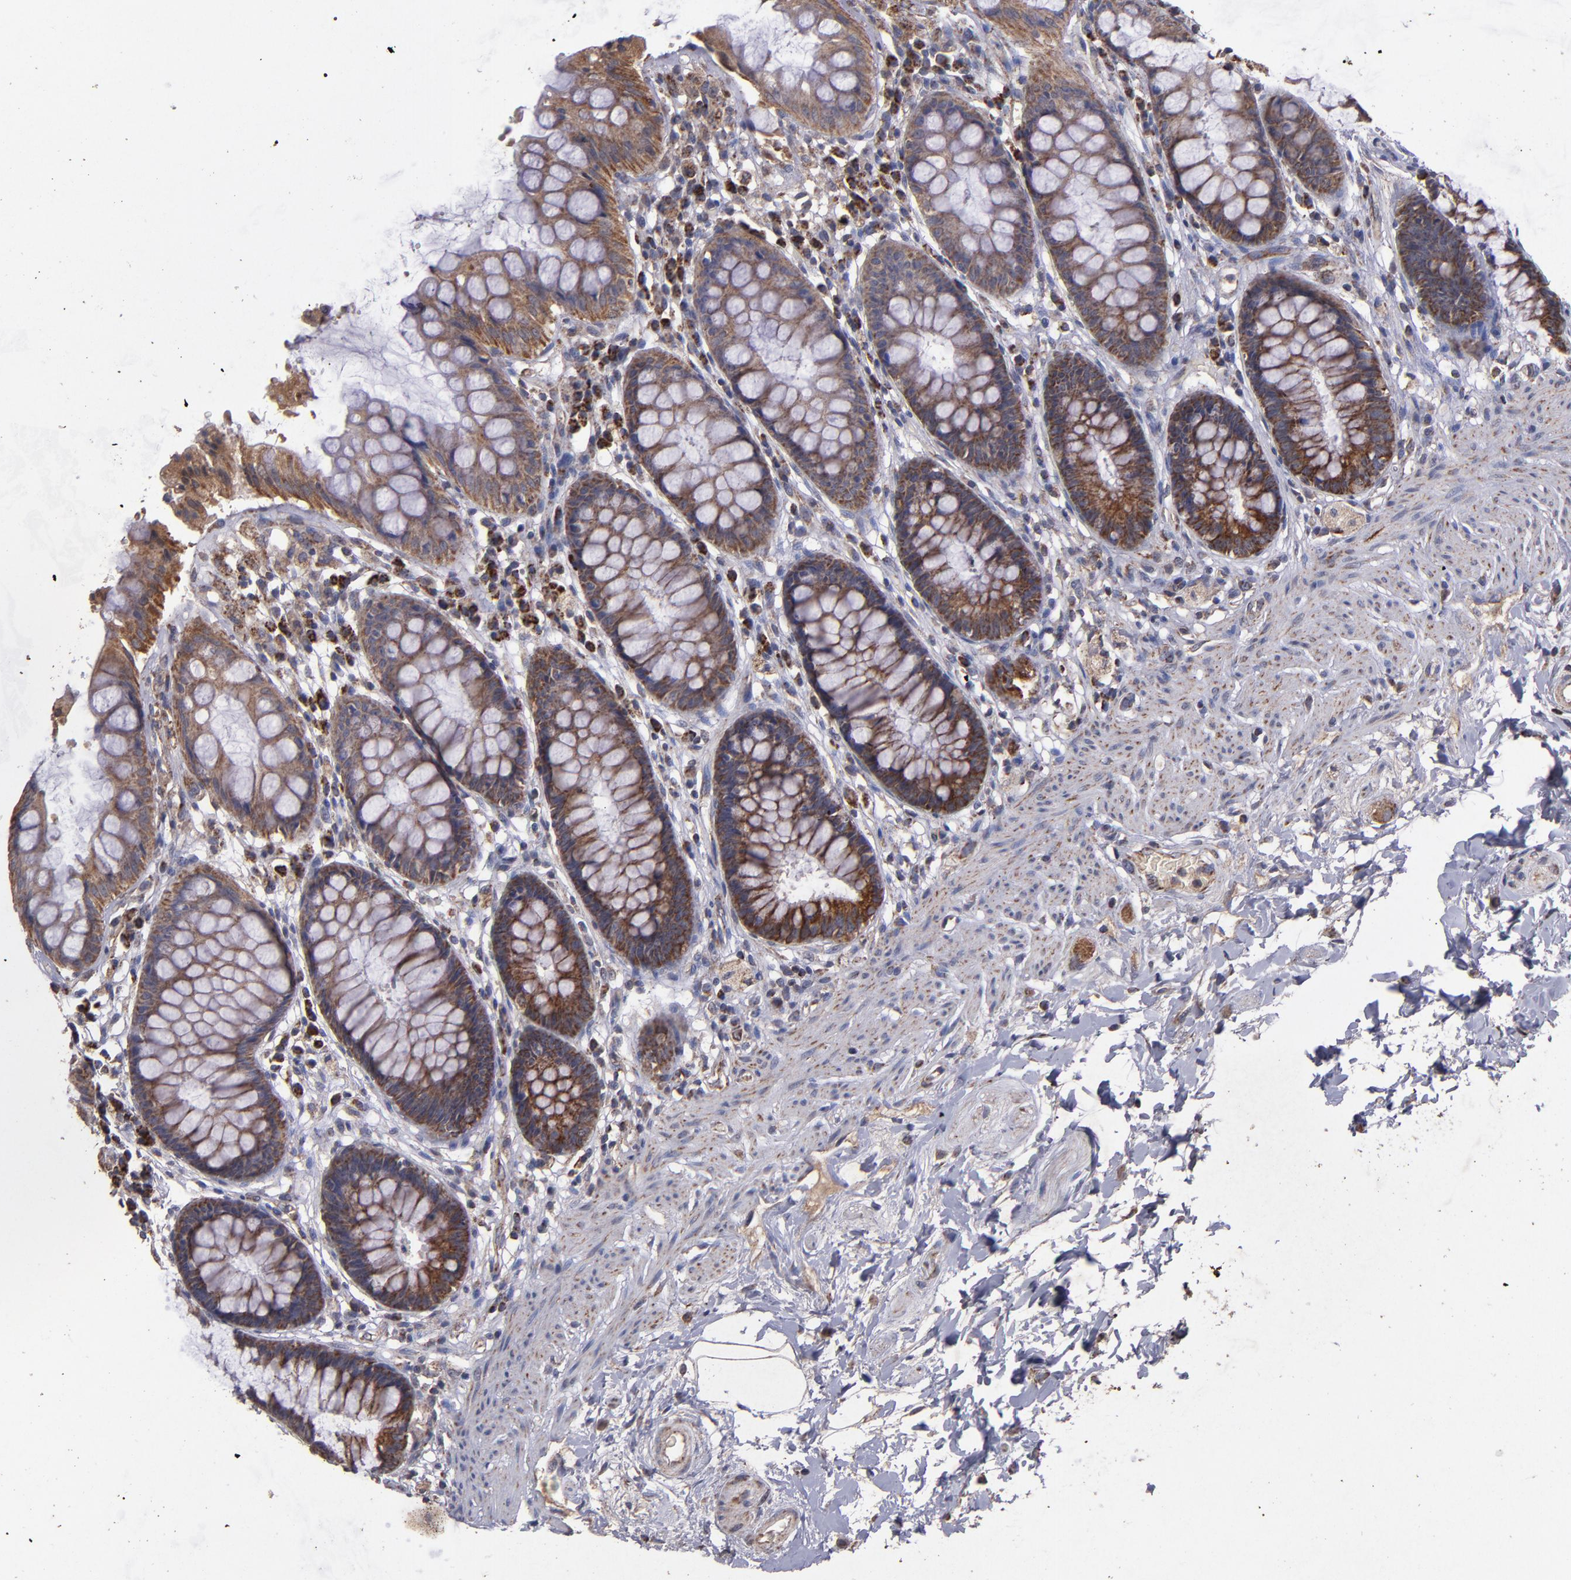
{"staining": {"intensity": "strong", "quantity": ">75%", "location": "cytoplasmic/membranous"}, "tissue": "rectum", "cell_type": "Glandular cells", "image_type": "normal", "snomed": [{"axis": "morphology", "description": "Normal tissue, NOS"}, {"axis": "topography", "description": "Rectum"}], "caption": "The image shows immunohistochemical staining of normal rectum. There is strong cytoplasmic/membranous positivity is present in about >75% of glandular cells. (brown staining indicates protein expression, while blue staining denotes nuclei).", "gene": "TIMM9", "patient": {"sex": "female", "age": 46}}